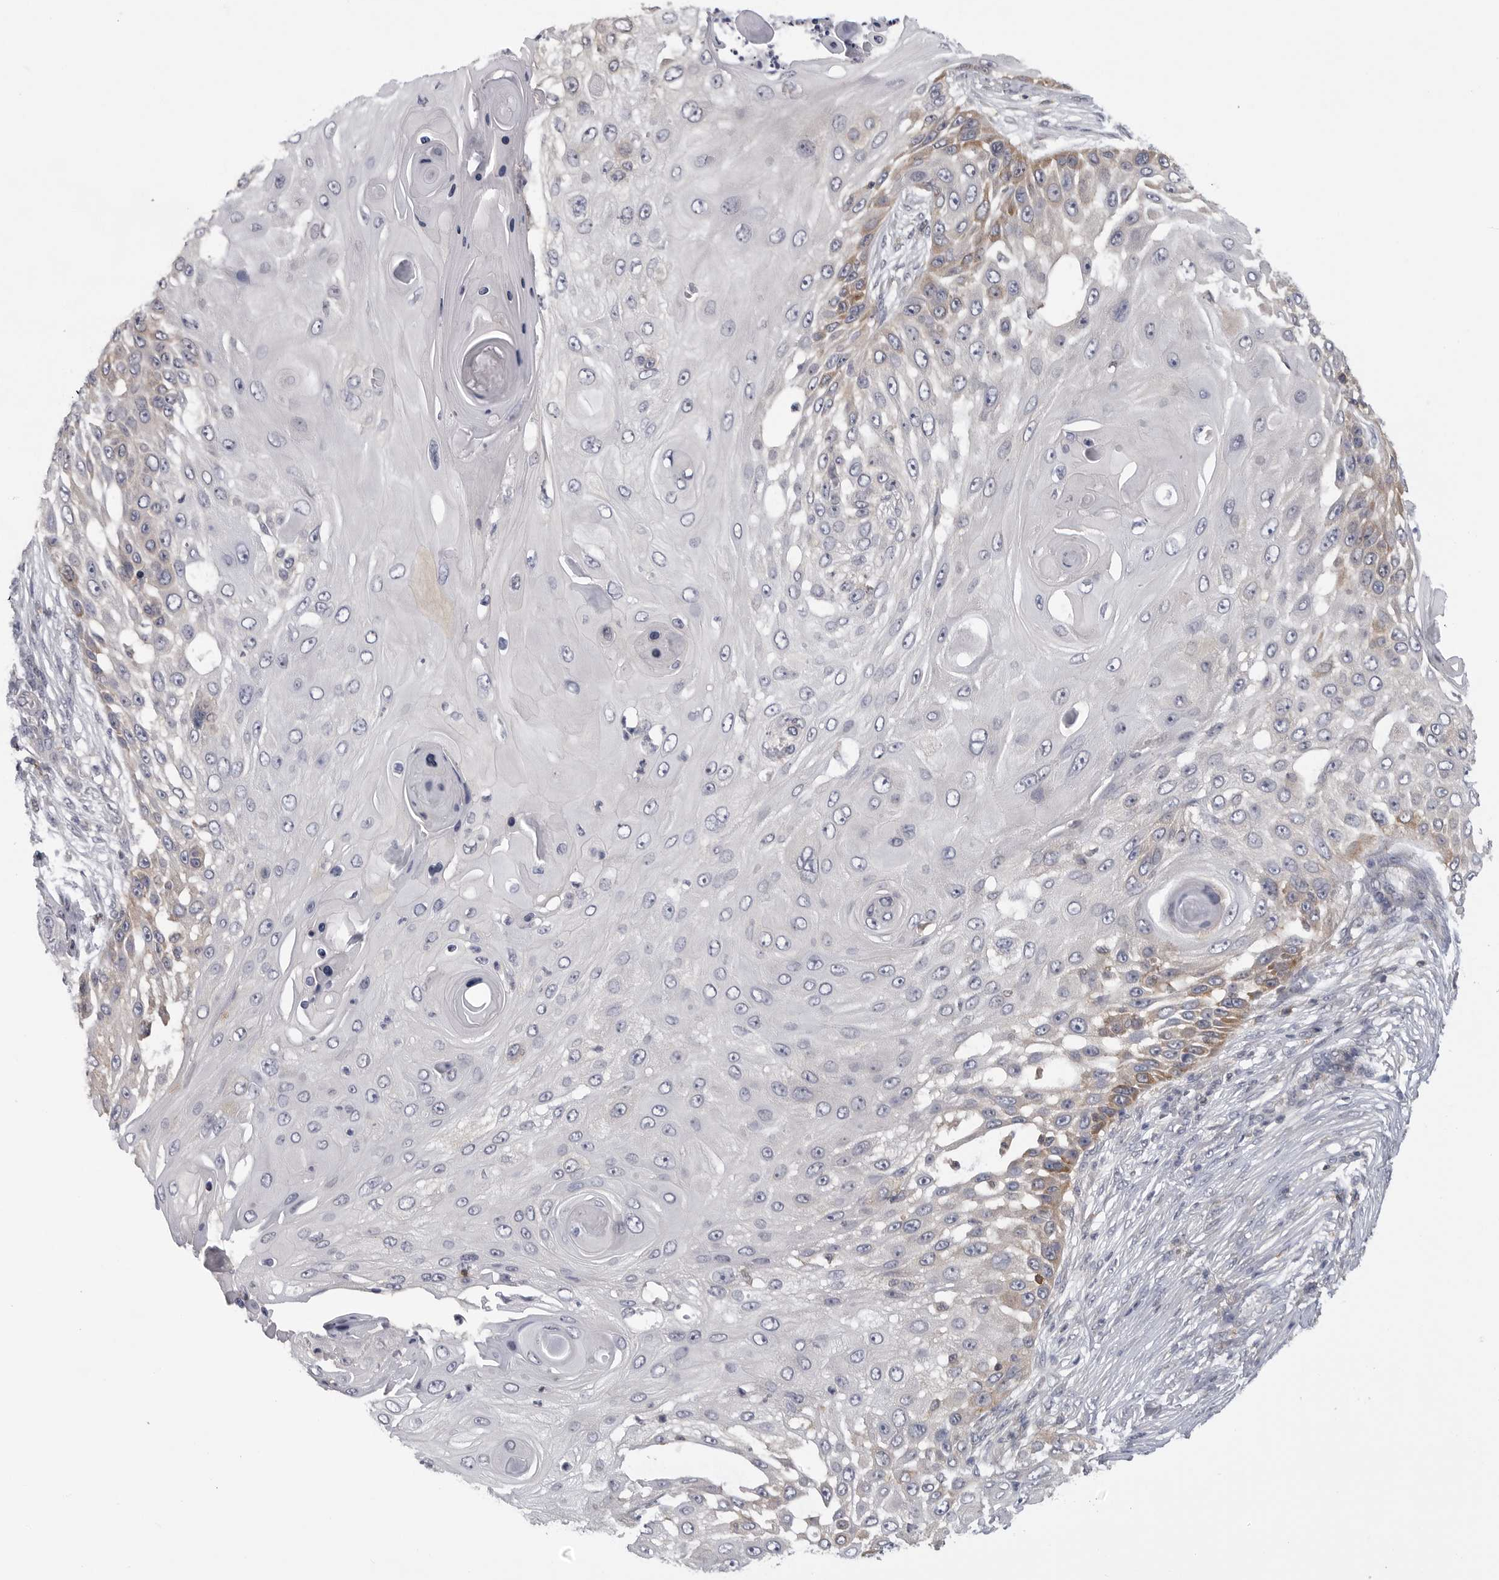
{"staining": {"intensity": "moderate", "quantity": "<25%", "location": "cytoplasmic/membranous"}, "tissue": "skin cancer", "cell_type": "Tumor cells", "image_type": "cancer", "snomed": [{"axis": "morphology", "description": "Squamous cell carcinoma, NOS"}, {"axis": "topography", "description": "Skin"}], "caption": "The micrograph shows staining of squamous cell carcinoma (skin), revealing moderate cytoplasmic/membranous protein staining (brown color) within tumor cells.", "gene": "CACYBP", "patient": {"sex": "female", "age": 44}}